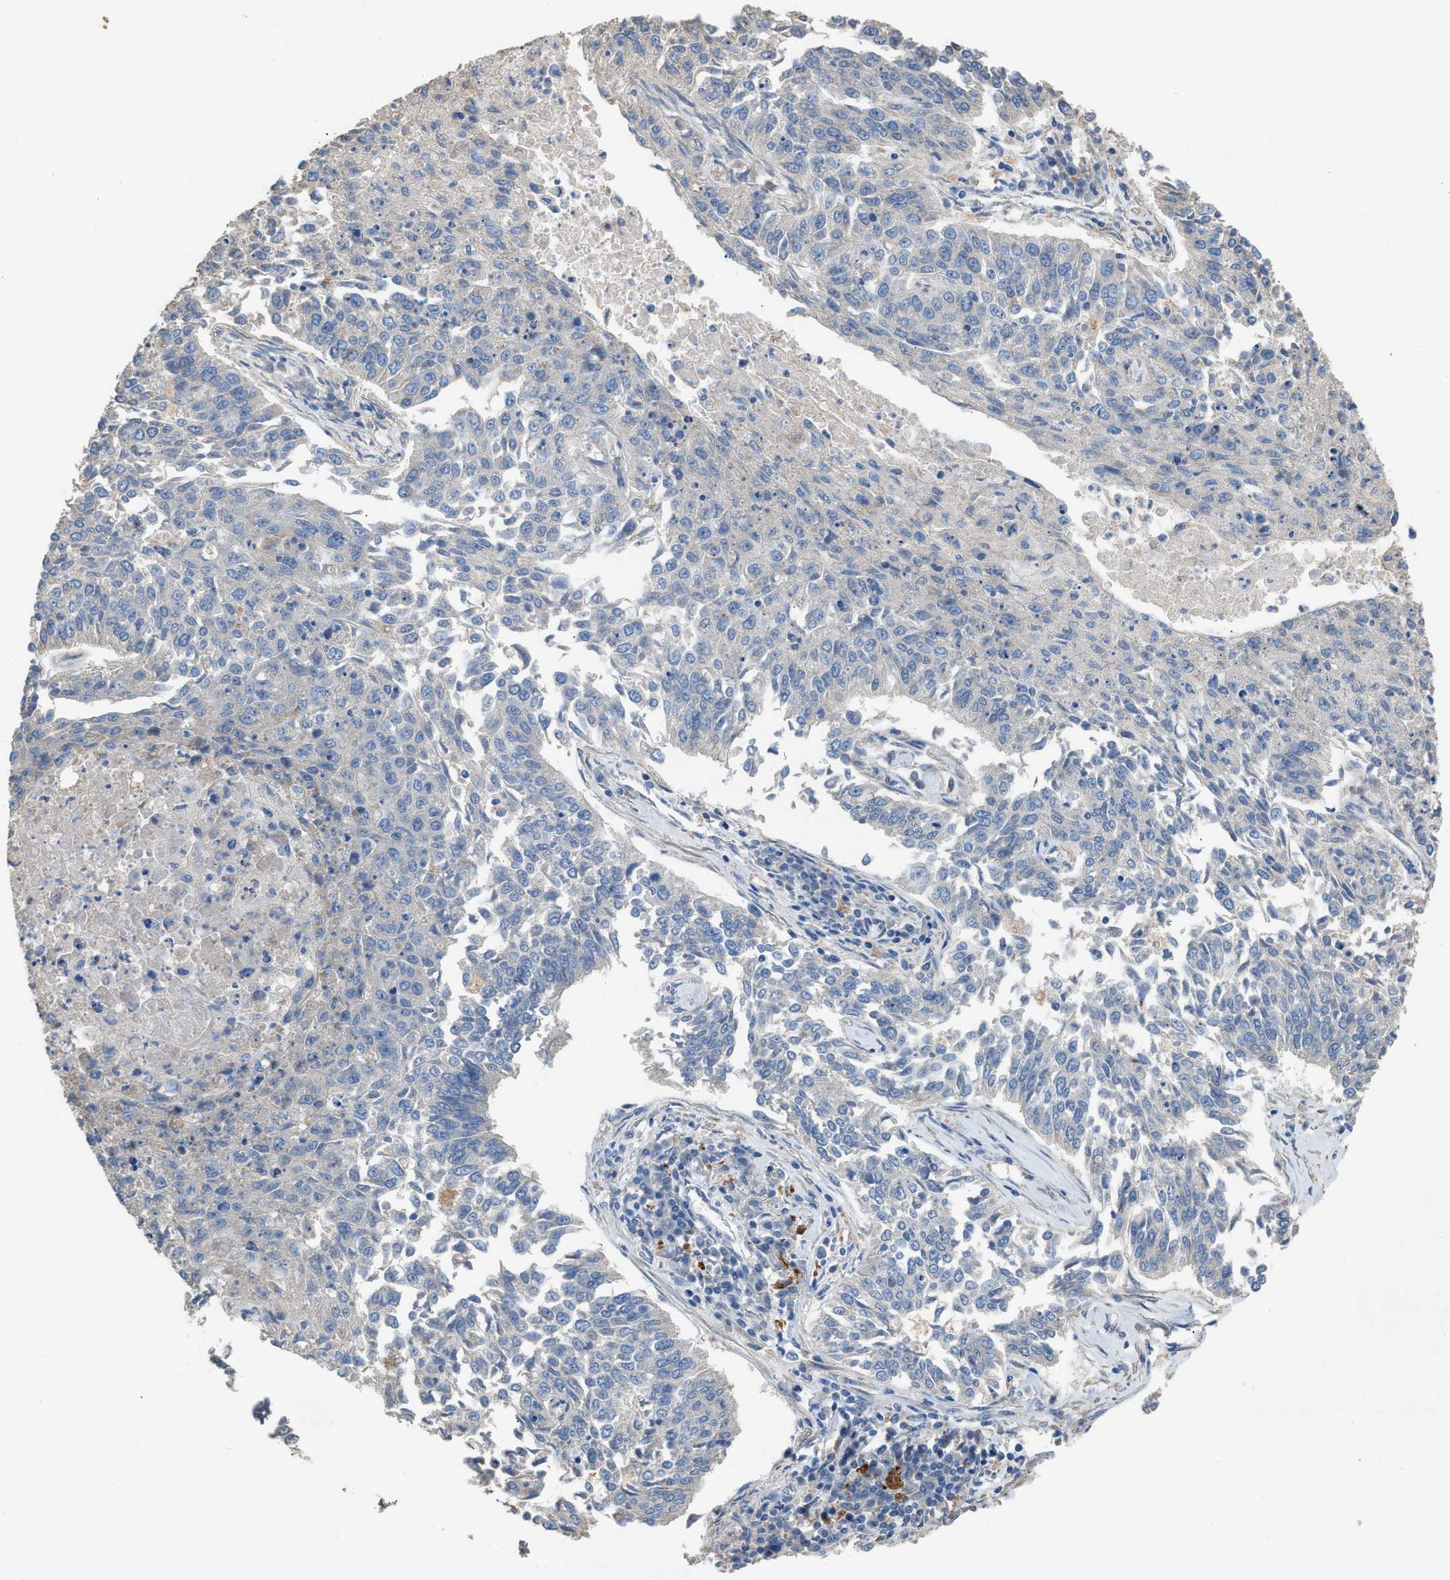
{"staining": {"intensity": "negative", "quantity": "none", "location": "none"}, "tissue": "lung cancer", "cell_type": "Tumor cells", "image_type": "cancer", "snomed": [{"axis": "morphology", "description": "Normal tissue, NOS"}, {"axis": "morphology", "description": "Squamous cell carcinoma, NOS"}, {"axis": "topography", "description": "Cartilage tissue"}, {"axis": "topography", "description": "Bronchus"}, {"axis": "topography", "description": "Lung"}], "caption": "Immunohistochemistry (IHC) image of neoplastic tissue: human squamous cell carcinoma (lung) stained with DAB exhibits no significant protein positivity in tumor cells.", "gene": "AOAH", "patient": {"sex": "female", "age": 49}}